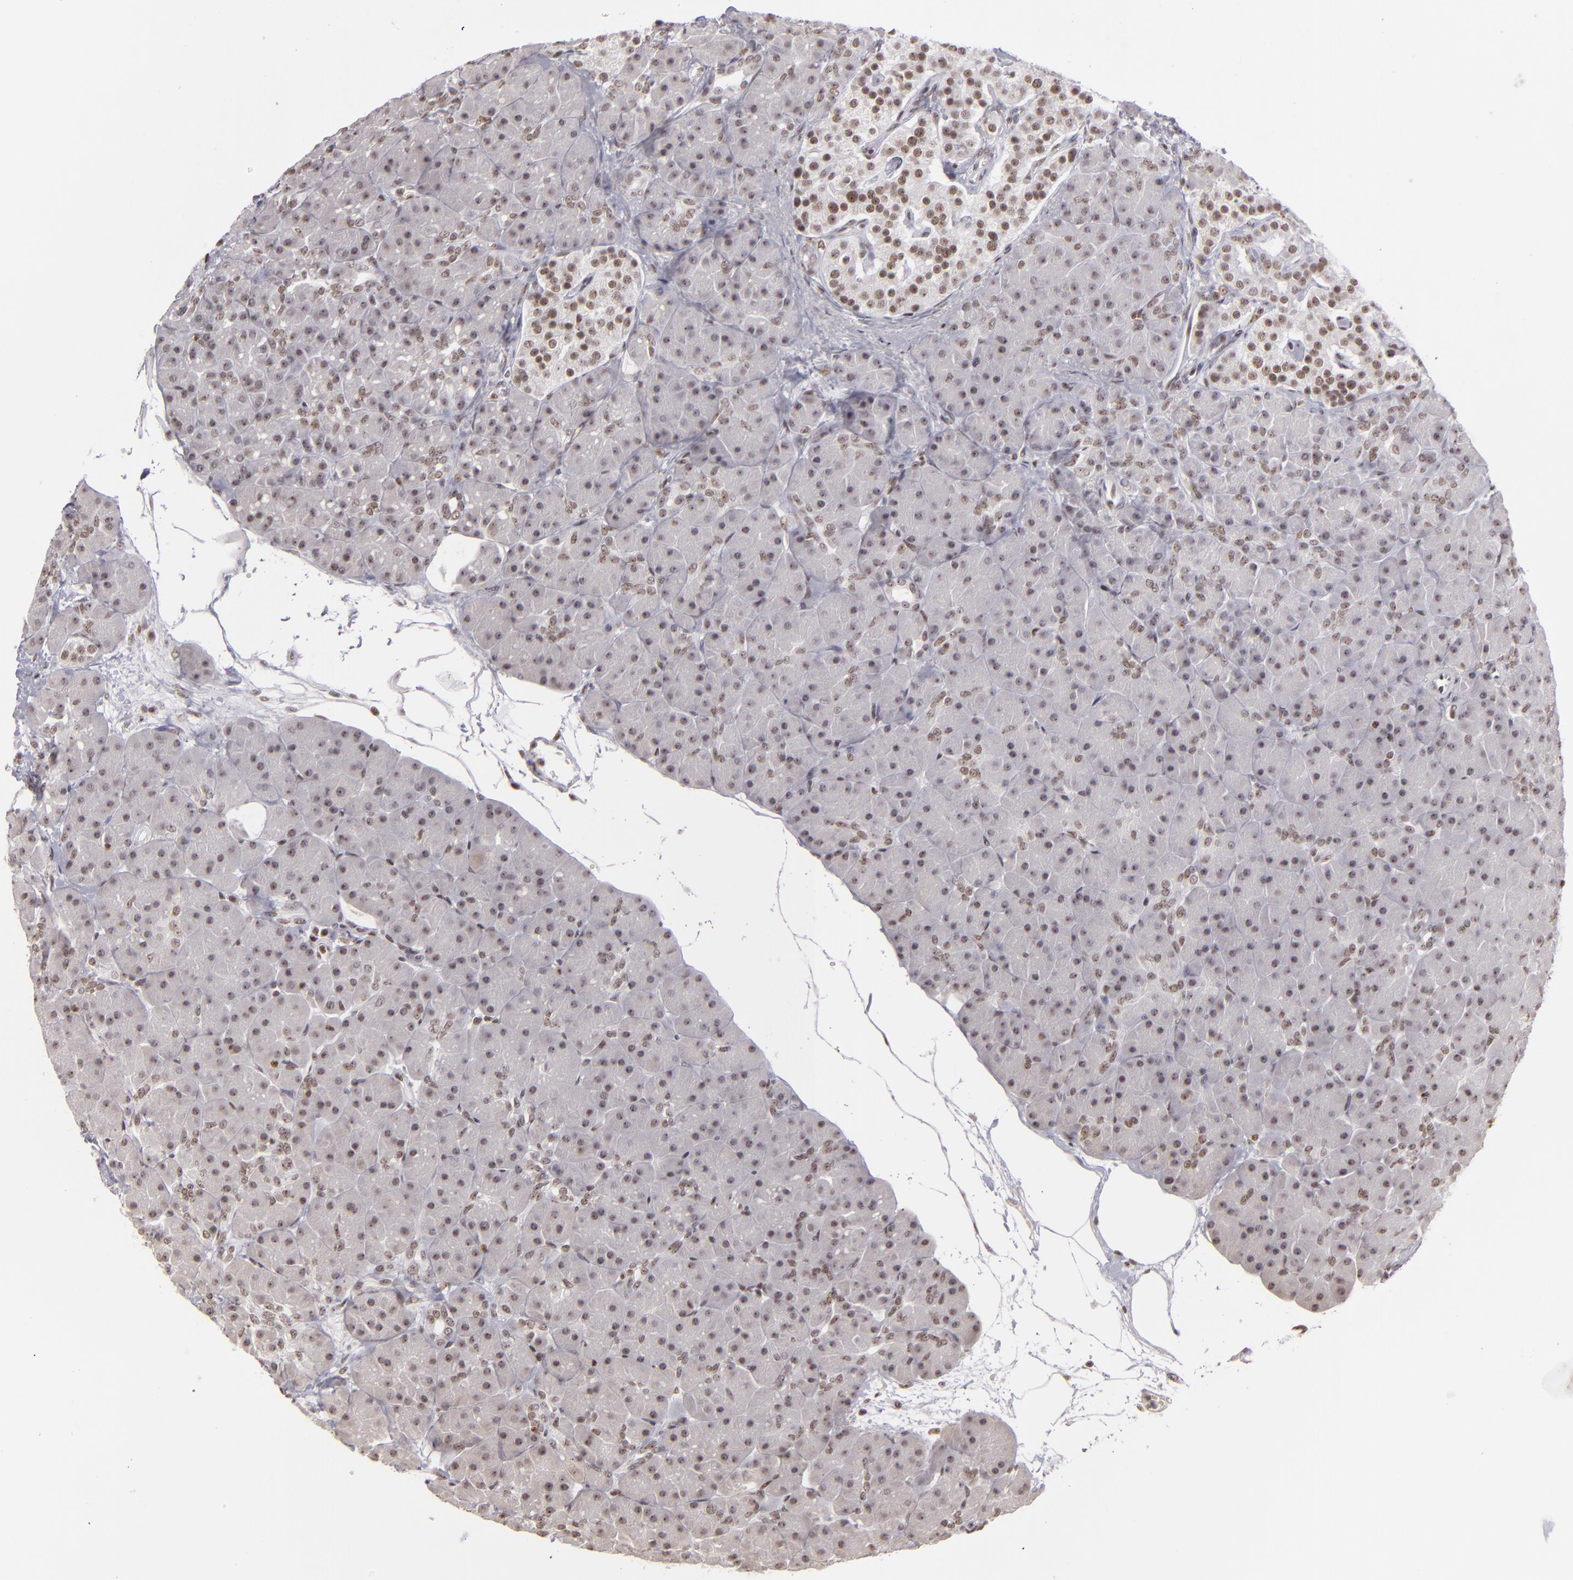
{"staining": {"intensity": "weak", "quantity": ">75%", "location": "nuclear"}, "tissue": "pancreas", "cell_type": "Exocrine glandular cells", "image_type": "normal", "snomed": [{"axis": "morphology", "description": "Normal tissue, NOS"}, {"axis": "topography", "description": "Pancreas"}], "caption": "The micrograph shows a brown stain indicating the presence of a protein in the nuclear of exocrine glandular cells in pancreas.", "gene": "DAXX", "patient": {"sex": "male", "age": 66}}